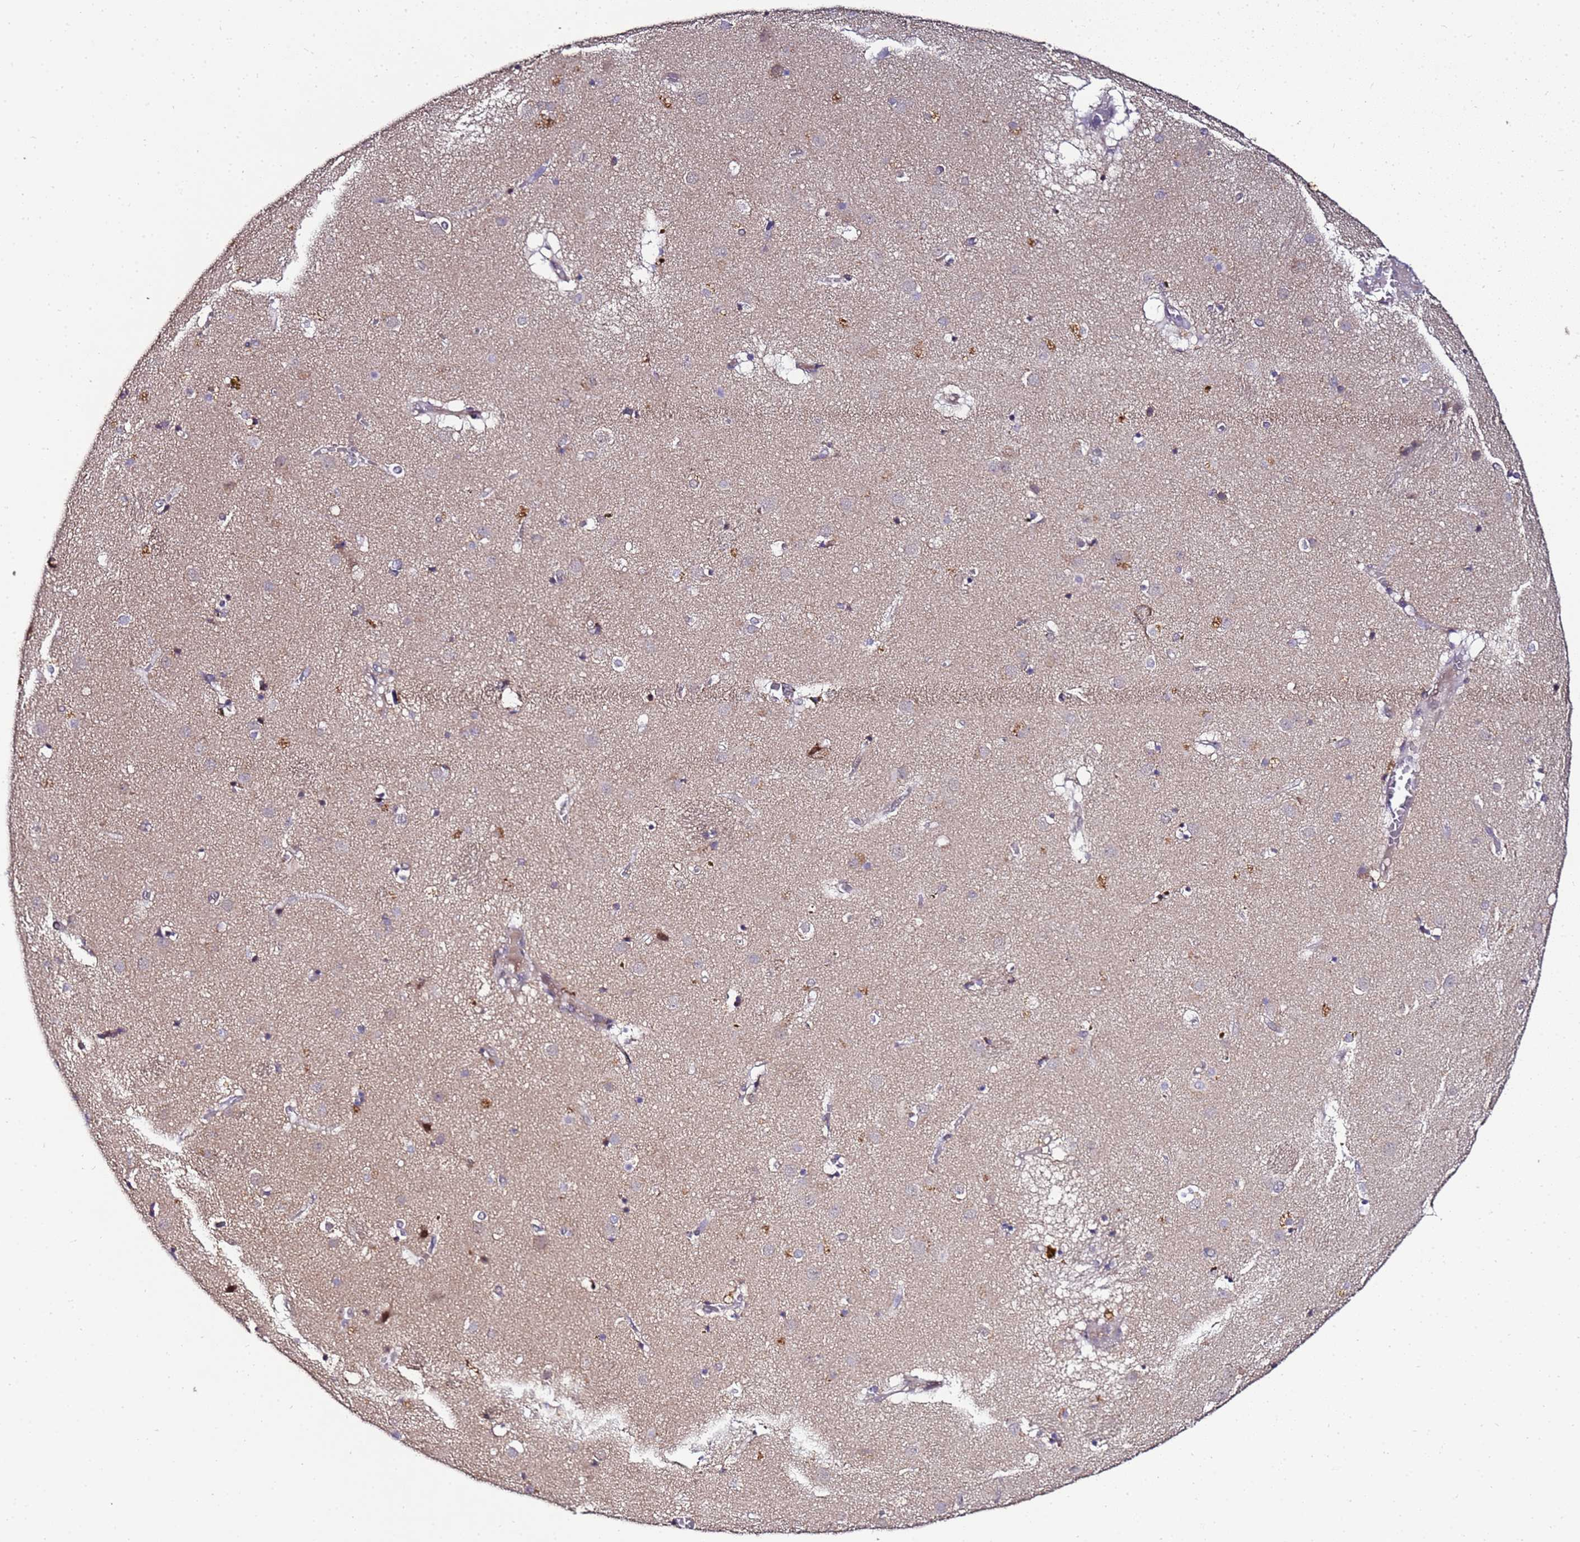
{"staining": {"intensity": "weak", "quantity": "25%-75%", "location": "cytoplasmic/membranous"}, "tissue": "caudate", "cell_type": "Glial cells", "image_type": "normal", "snomed": [{"axis": "morphology", "description": "Normal tissue, NOS"}, {"axis": "topography", "description": "Lateral ventricle wall"}], "caption": "Protein staining by immunohistochemistry (IHC) demonstrates weak cytoplasmic/membranous expression in approximately 25%-75% of glial cells in unremarkable caudate.", "gene": "ANKRD17", "patient": {"sex": "male", "age": 70}}